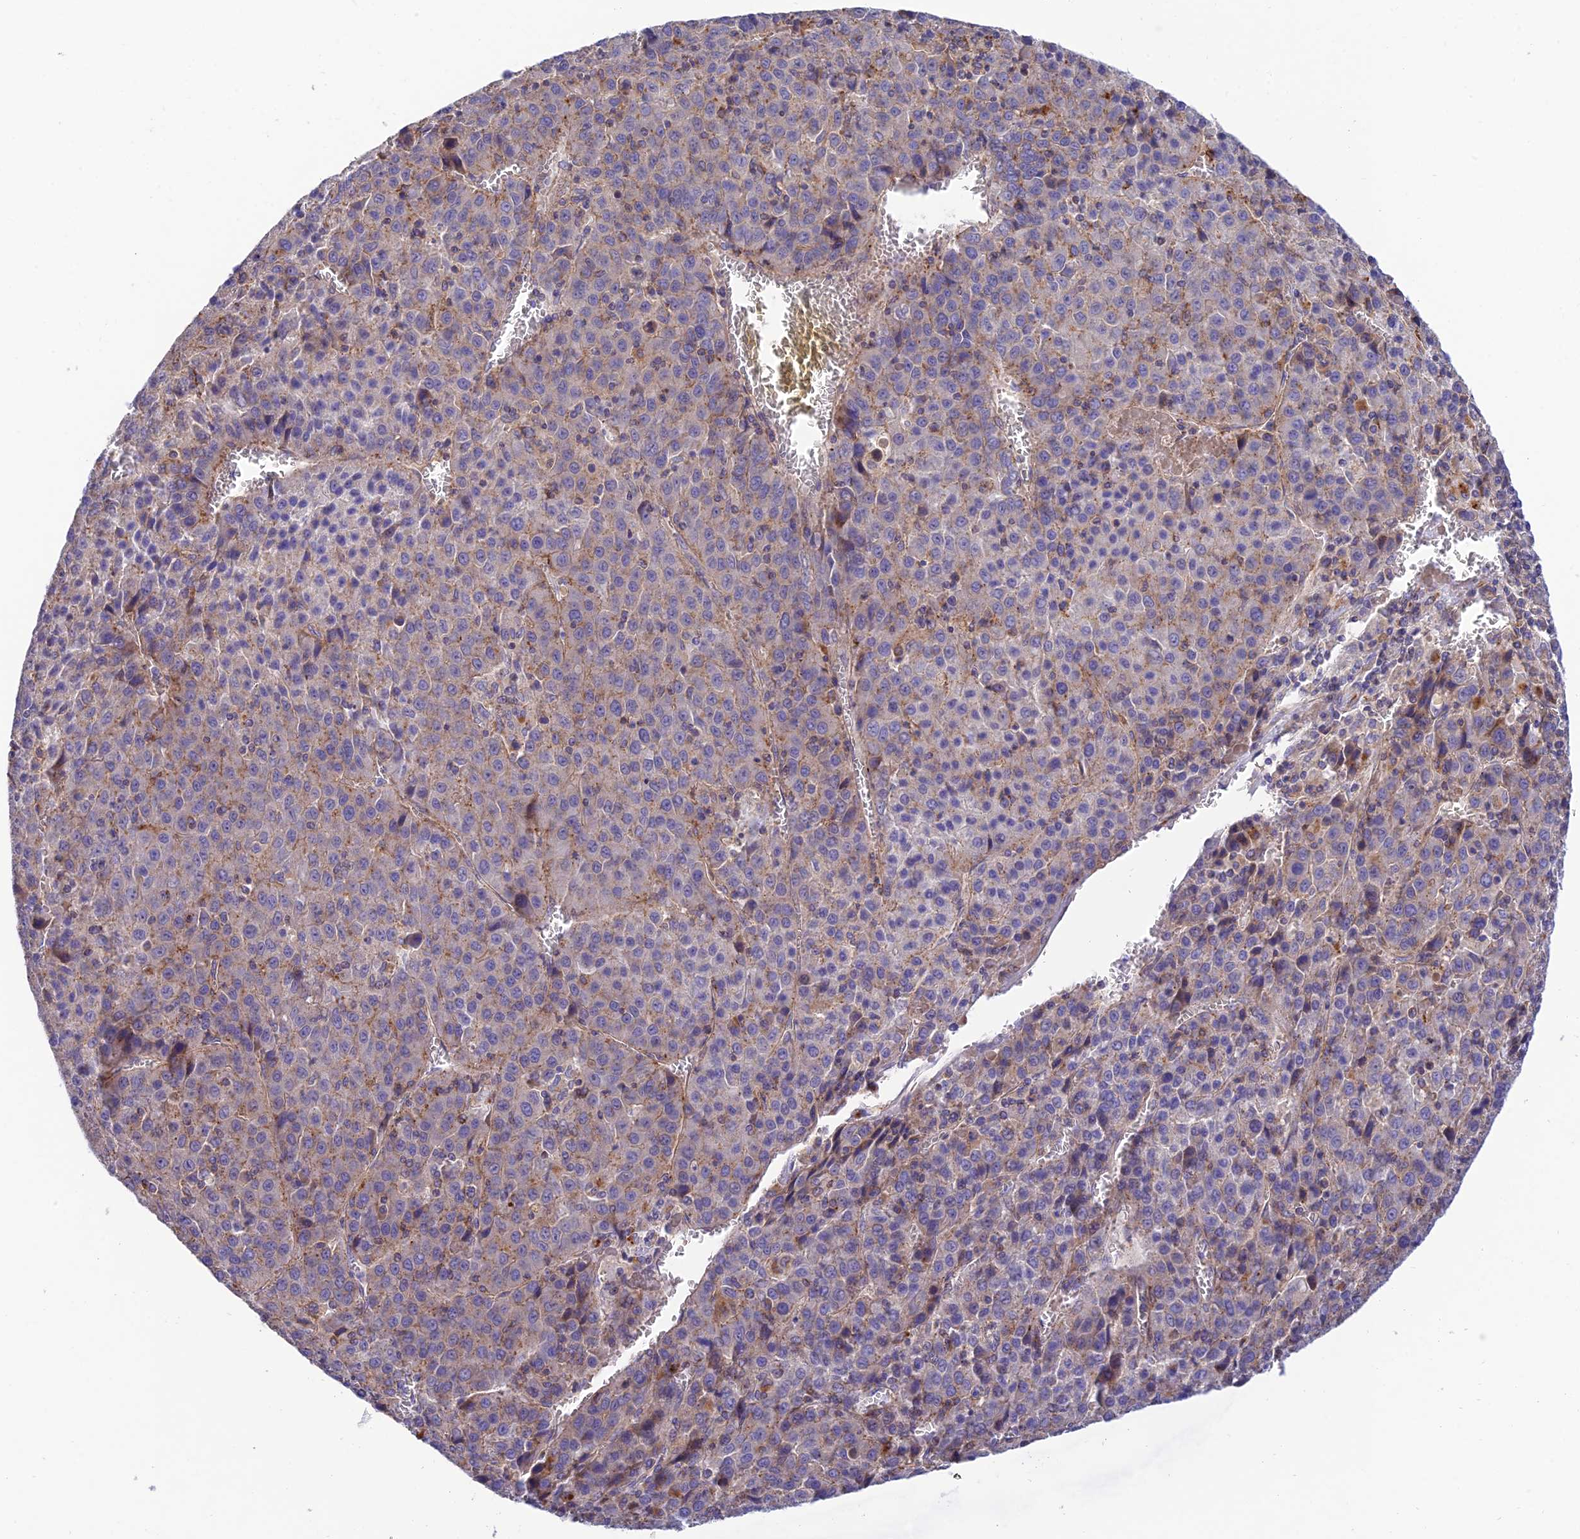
{"staining": {"intensity": "moderate", "quantity": "<25%", "location": "cytoplasmic/membranous"}, "tissue": "liver cancer", "cell_type": "Tumor cells", "image_type": "cancer", "snomed": [{"axis": "morphology", "description": "Carcinoma, Hepatocellular, NOS"}, {"axis": "topography", "description": "Liver"}], "caption": "This histopathology image reveals liver cancer (hepatocellular carcinoma) stained with immunohistochemistry to label a protein in brown. The cytoplasmic/membranous of tumor cells show moderate positivity for the protein. Nuclei are counter-stained blue.", "gene": "CCDC157", "patient": {"sex": "female", "age": 53}}